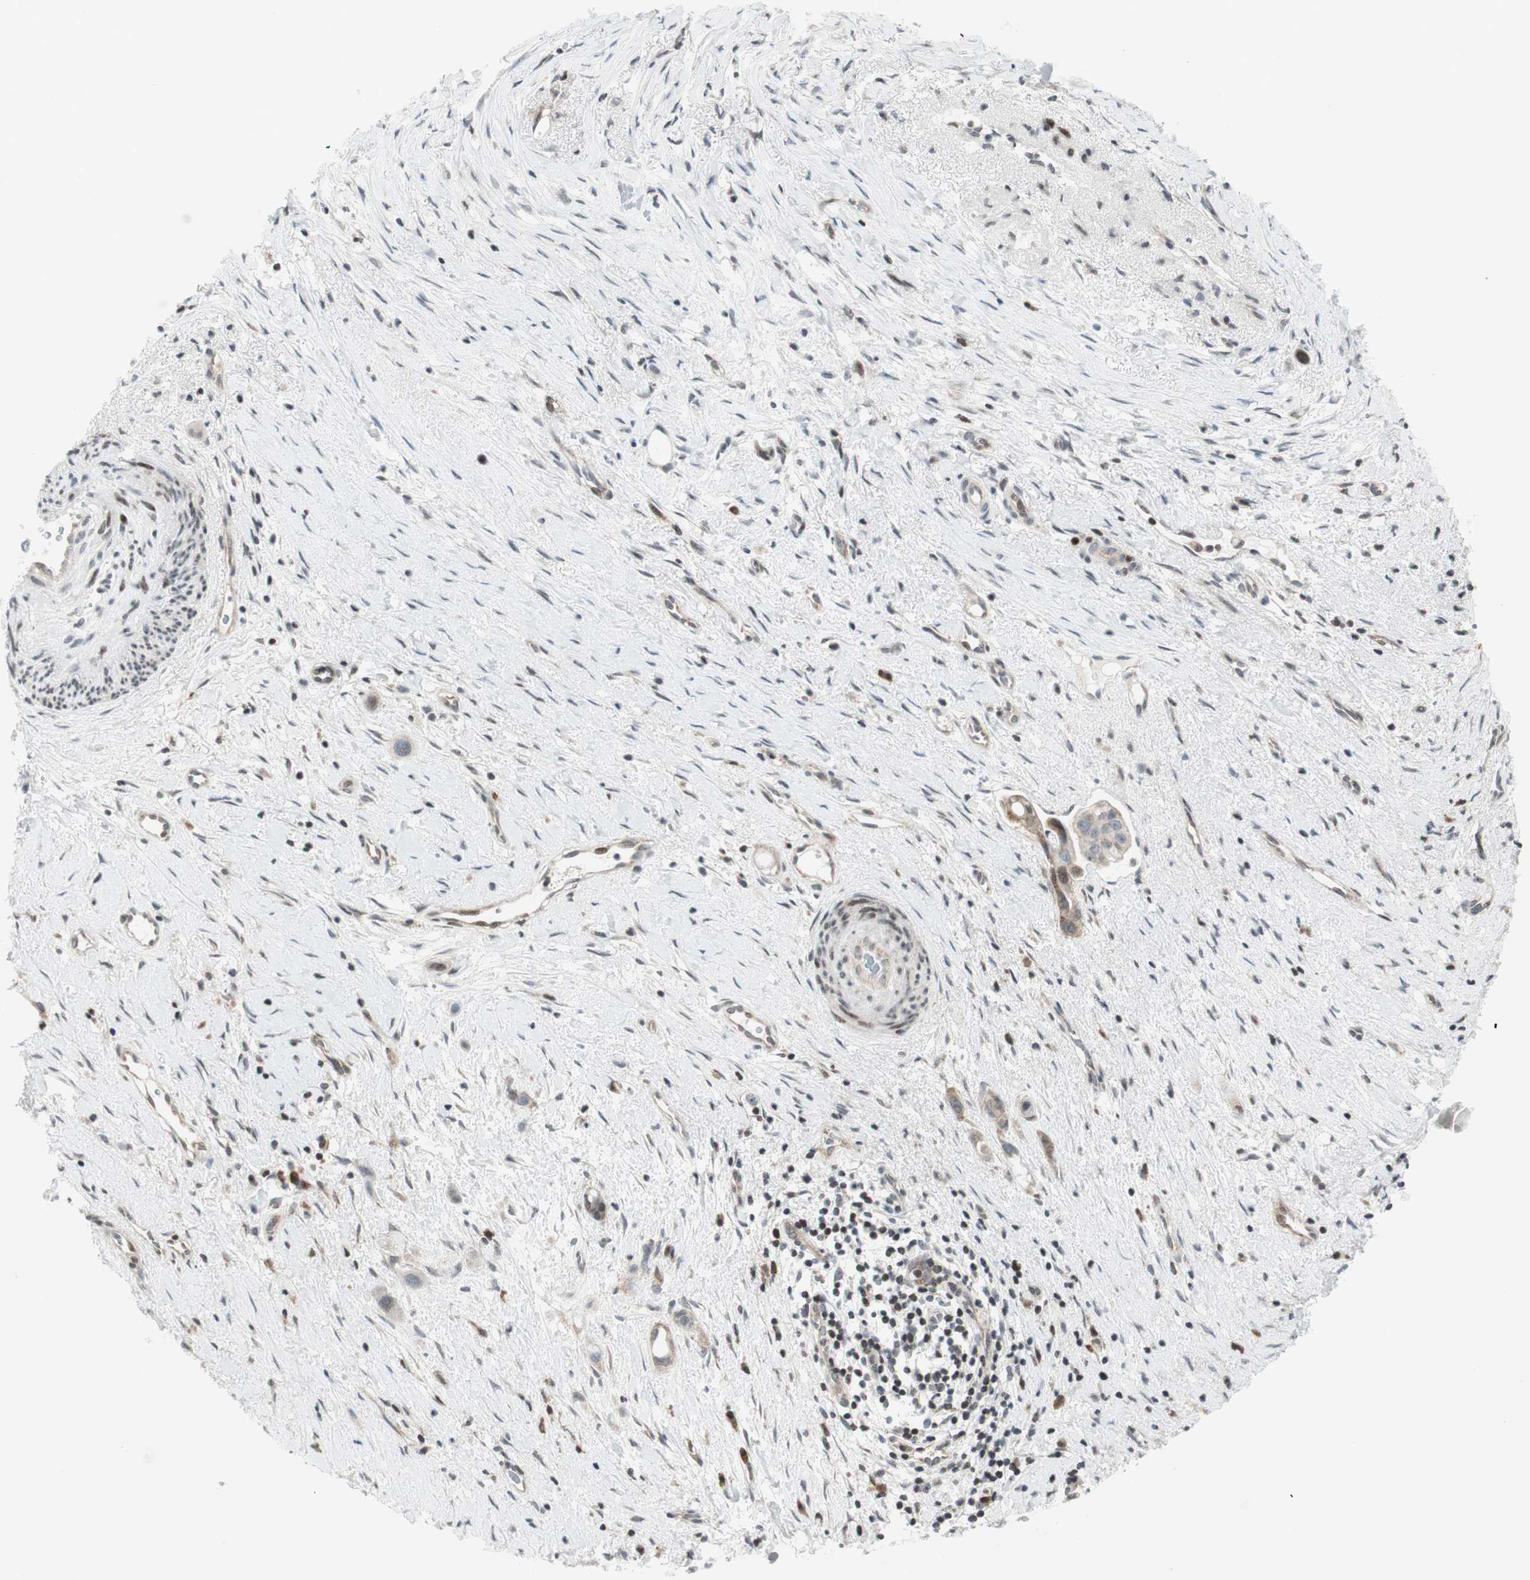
{"staining": {"intensity": "moderate", "quantity": "25%-75%", "location": "cytoplasmic/membranous,nuclear"}, "tissue": "liver cancer", "cell_type": "Tumor cells", "image_type": "cancer", "snomed": [{"axis": "morphology", "description": "Cholangiocarcinoma"}, {"axis": "topography", "description": "Liver"}], "caption": "This histopathology image exhibits immunohistochemistry (IHC) staining of human liver cancer (cholangiocarcinoma), with medium moderate cytoplasmic/membranous and nuclear staining in about 25%-75% of tumor cells.", "gene": "TPT1", "patient": {"sex": "female", "age": 65}}